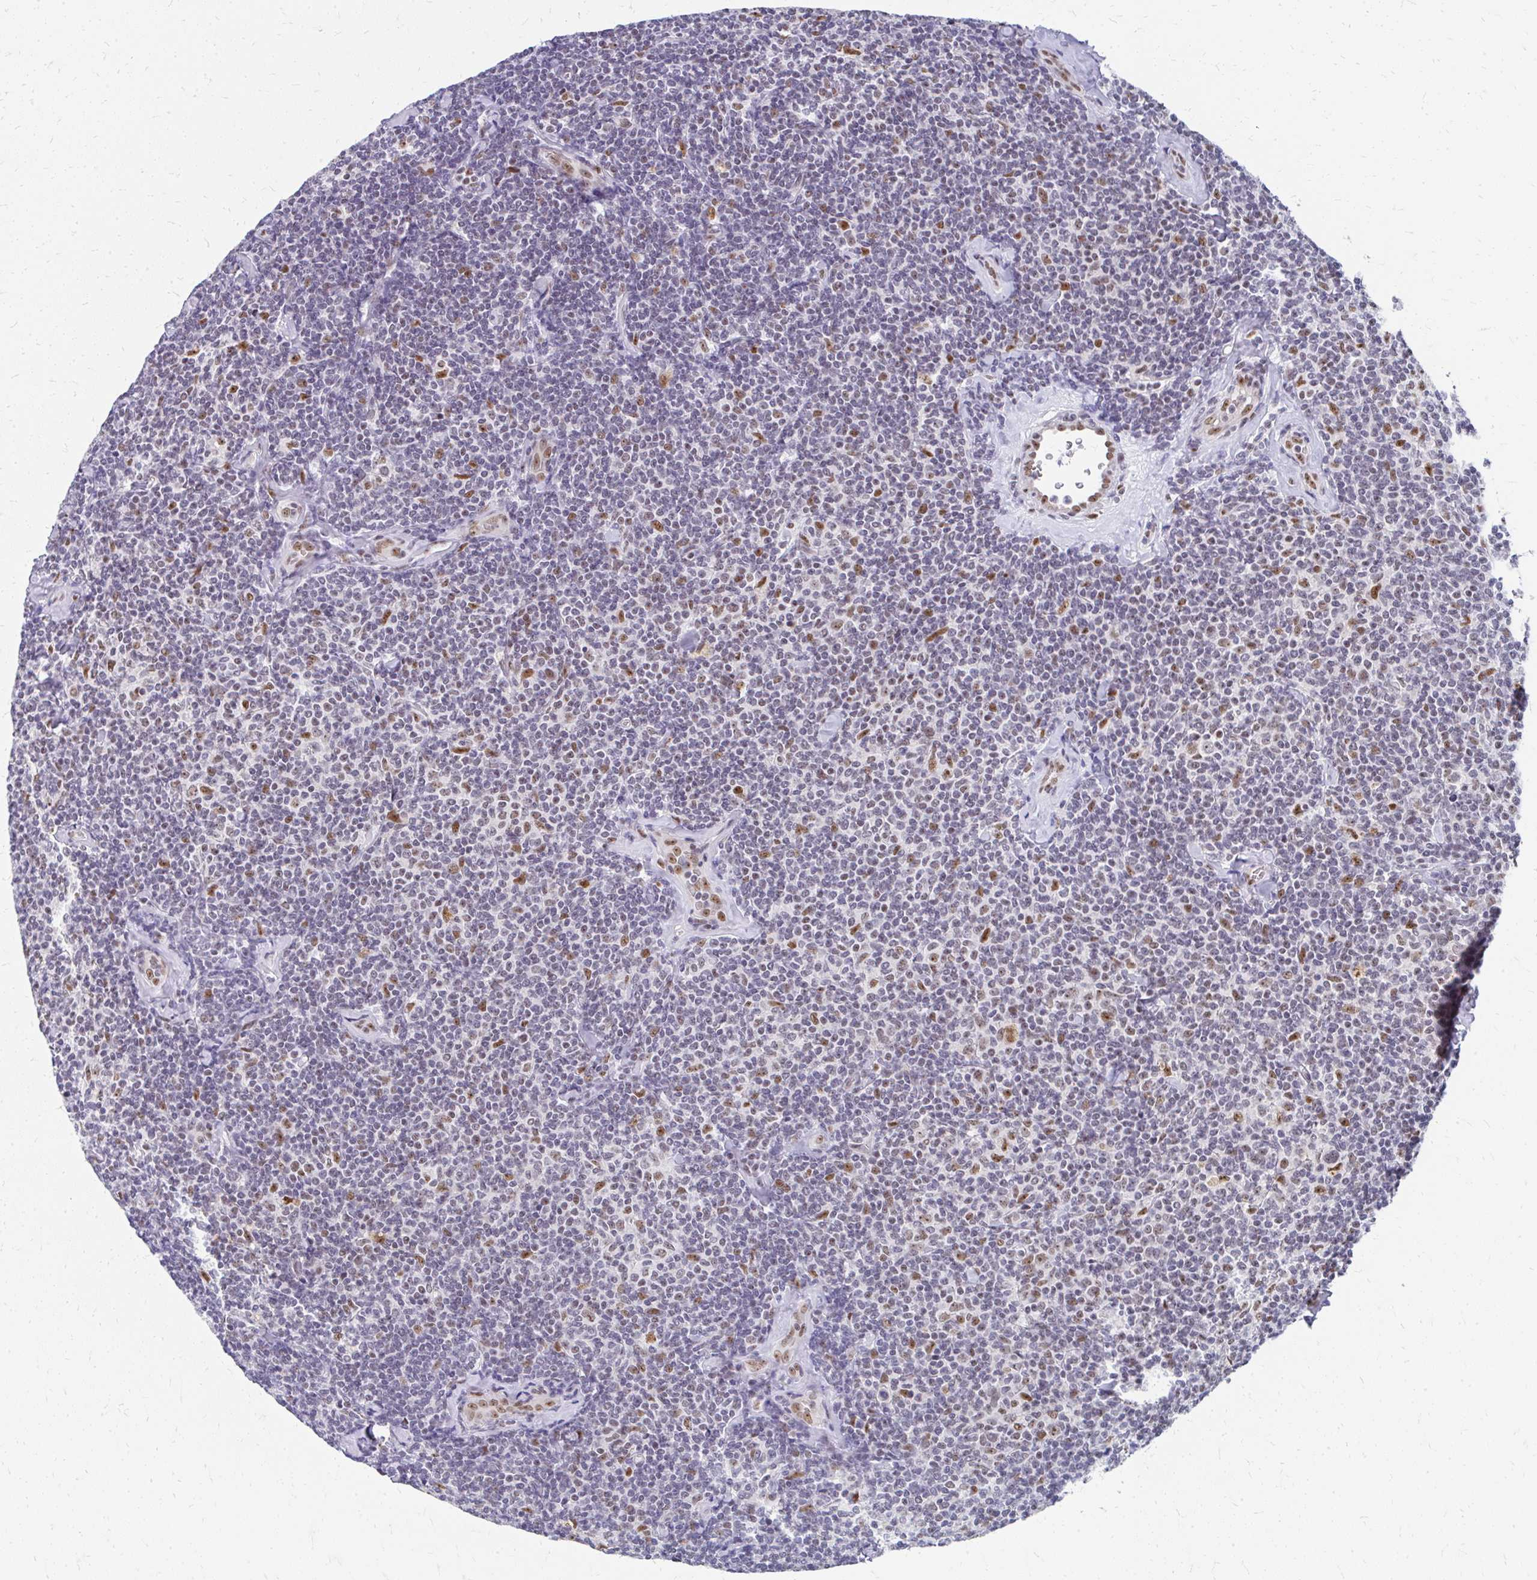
{"staining": {"intensity": "negative", "quantity": "none", "location": "none"}, "tissue": "lymphoma", "cell_type": "Tumor cells", "image_type": "cancer", "snomed": [{"axis": "morphology", "description": "Malignant lymphoma, non-Hodgkin's type, Low grade"}, {"axis": "topography", "description": "Lymph node"}], "caption": "Tumor cells show no significant positivity in low-grade malignant lymphoma, non-Hodgkin's type.", "gene": "GTF2H1", "patient": {"sex": "female", "age": 56}}